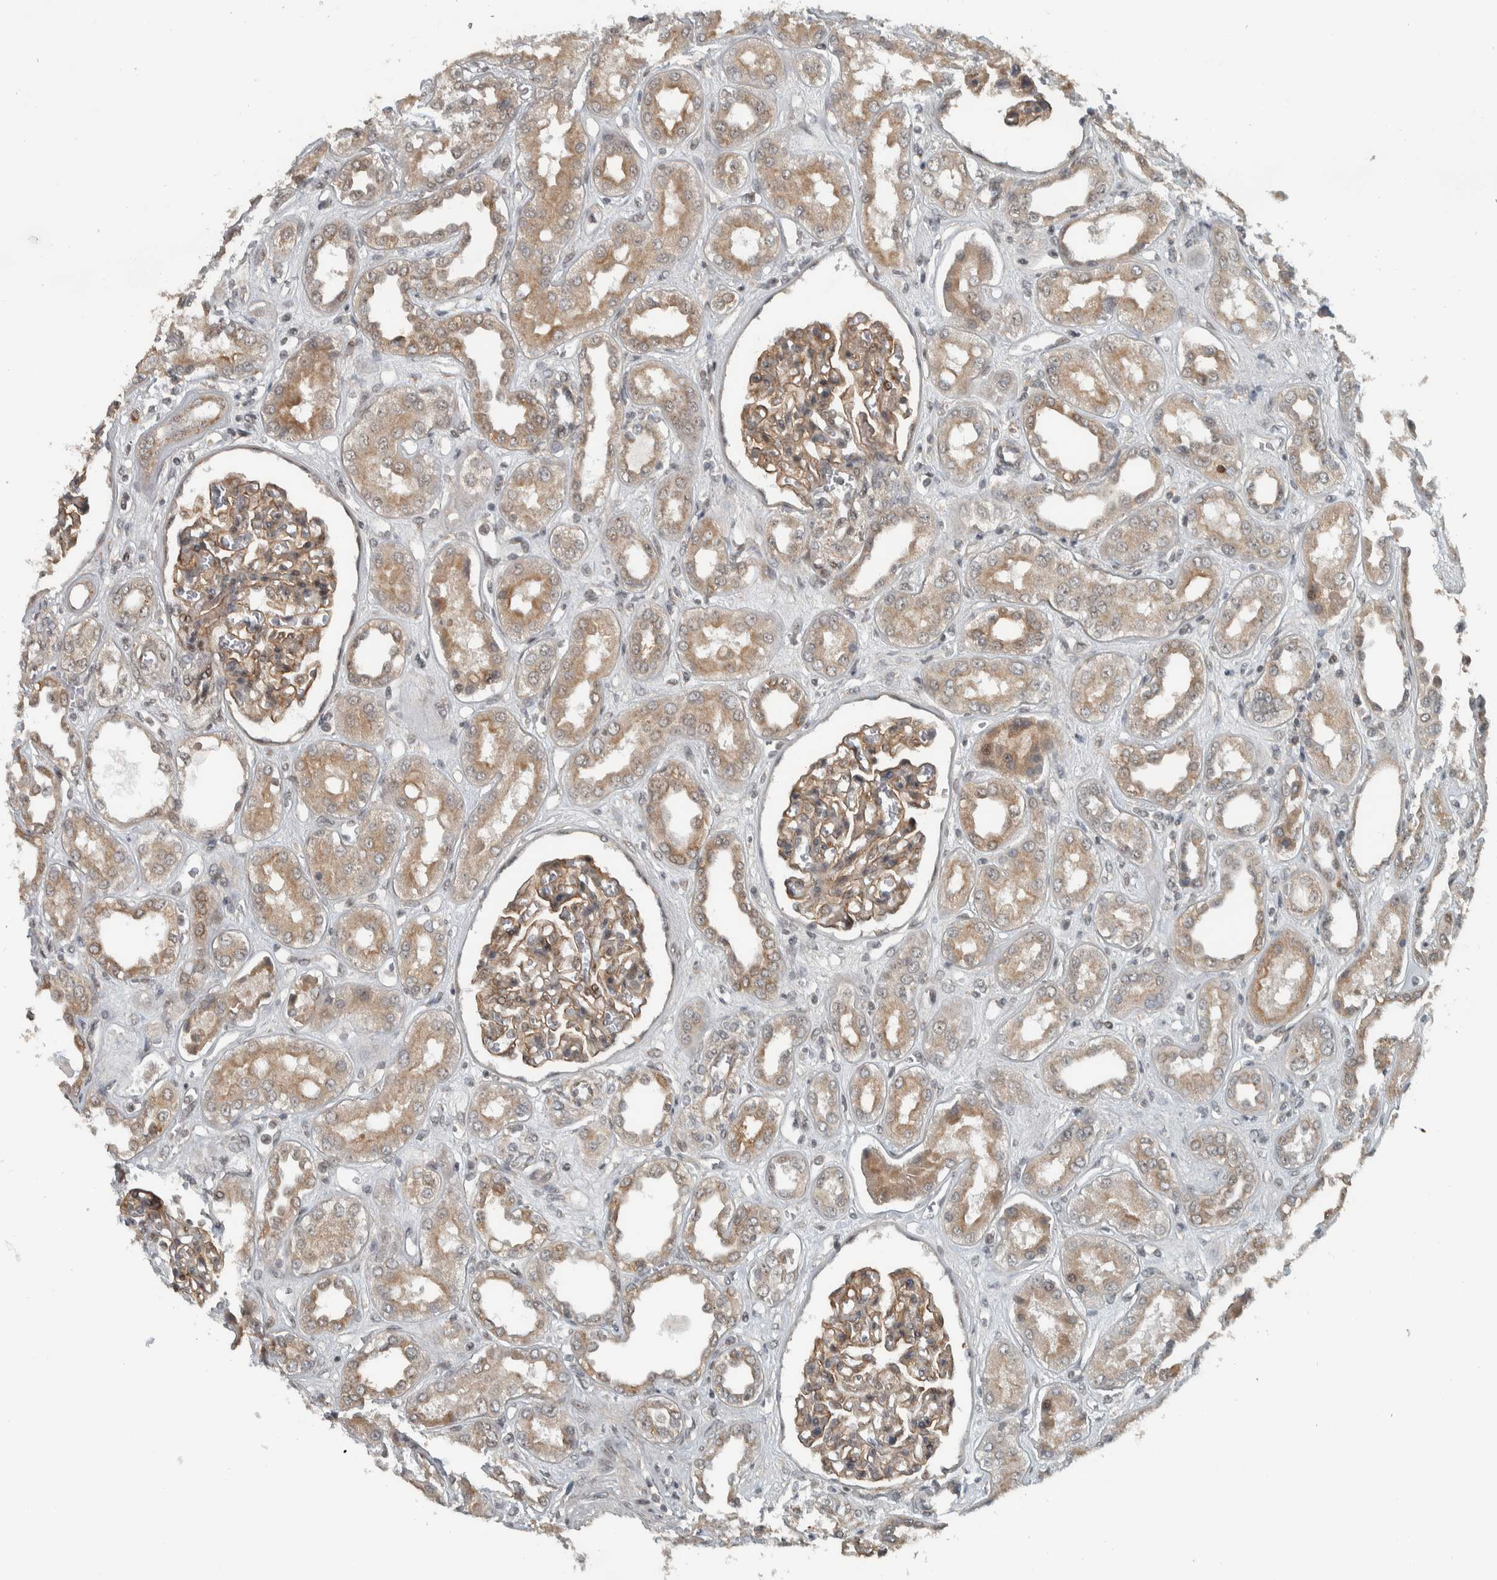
{"staining": {"intensity": "moderate", "quantity": ">75%", "location": "cytoplasmic/membranous"}, "tissue": "kidney", "cell_type": "Cells in glomeruli", "image_type": "normal", "snomed": [{"axis": "morphology", "description": "Normal tissue, NOS"}, {"axis": "topography", "description": "Kidney"}], "caption": "Immunohistochemical staining of normal human kidney shows medium levels of moderate cytoplasmic/membranous positivity in about >75% of cells in glomeruli.", "gene": "NAPG", "patient": {"sex": "male", "age": 59}}